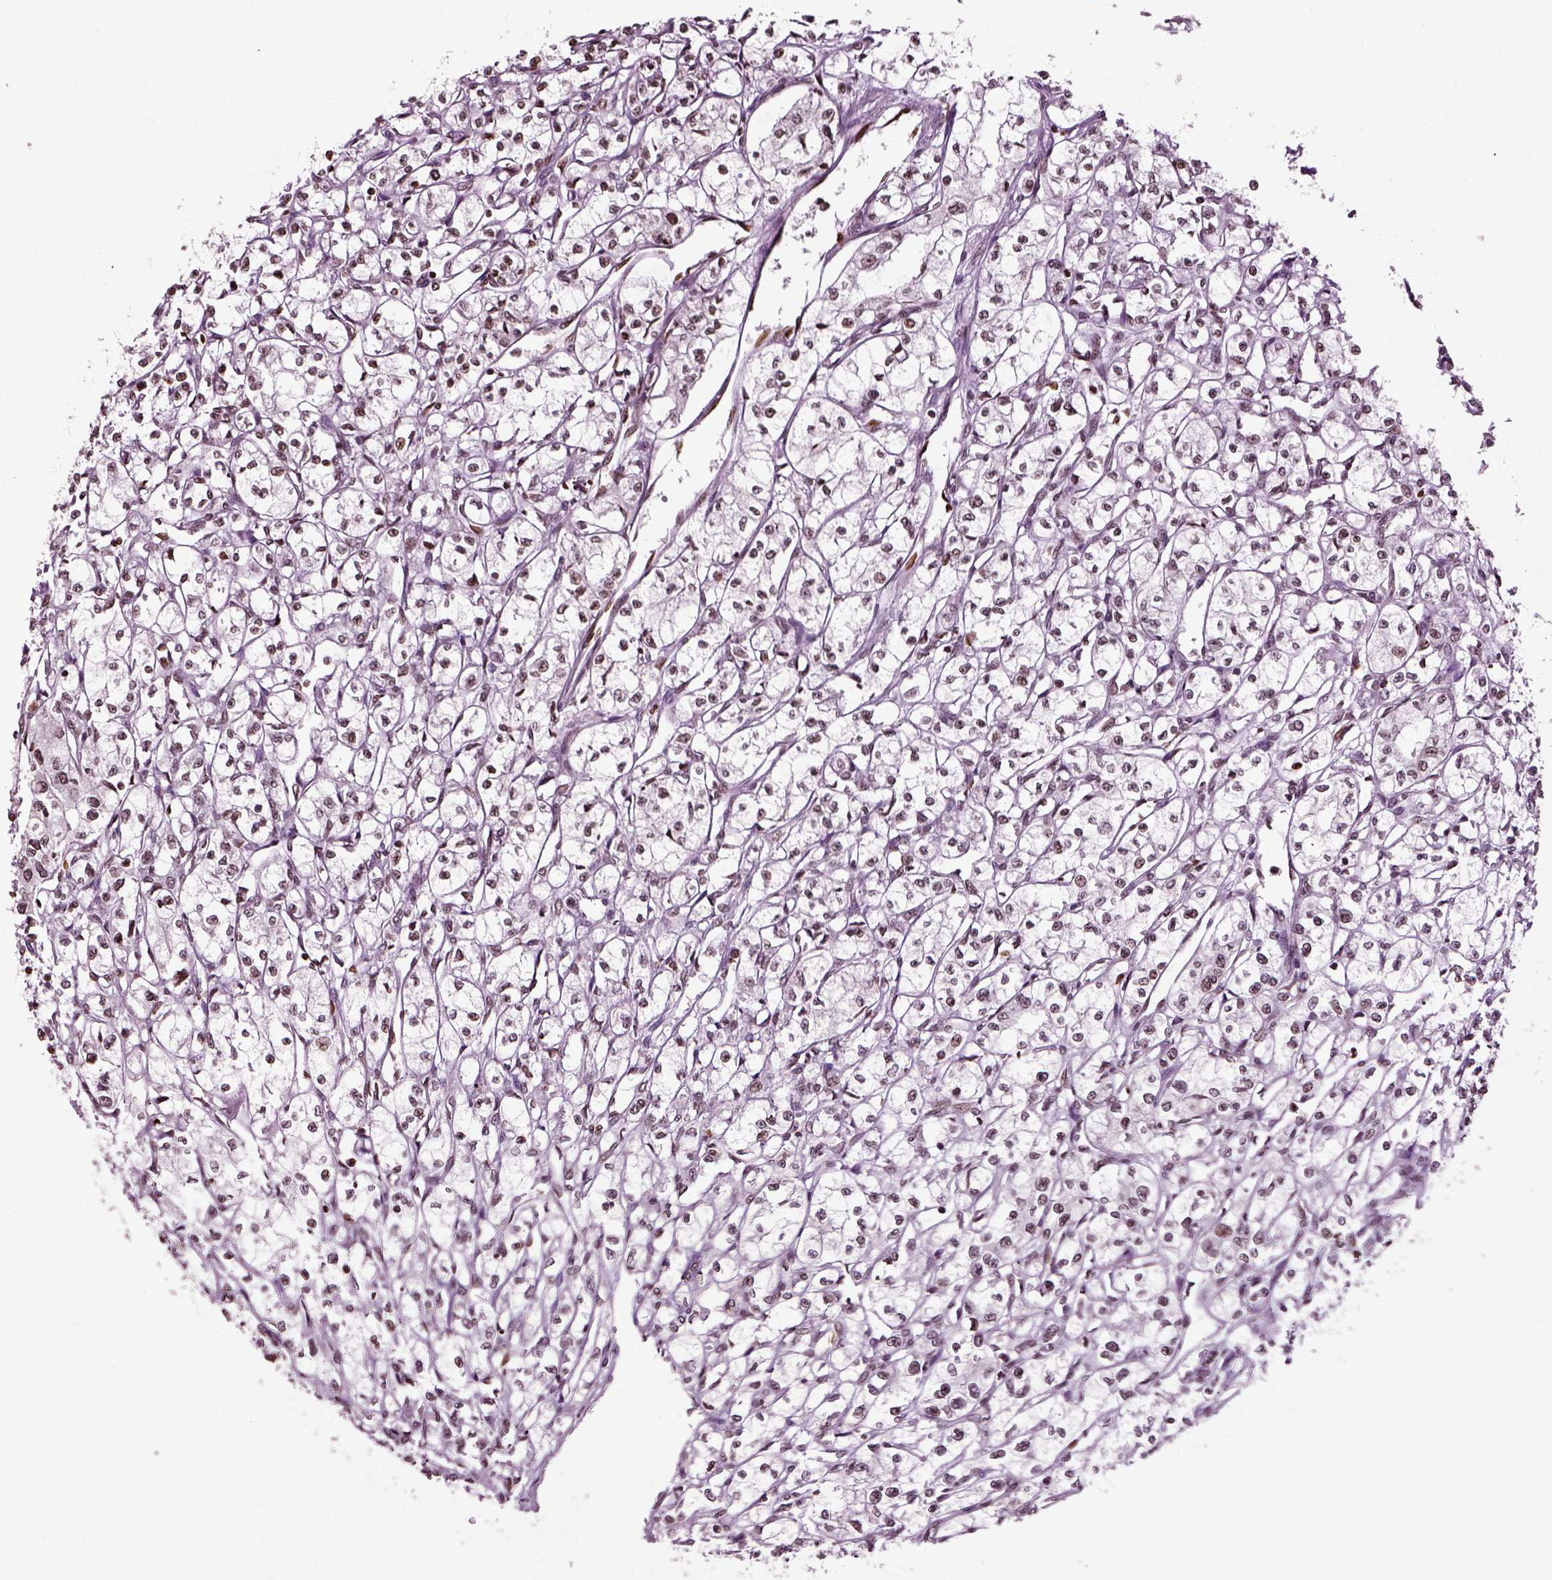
{"staining": {"intensity": "moderate", "quantity": "<25%", "location": "nuclear"}, "tissue": "renal cancer", "cell_type": "Tumor cells", "image_type": "cancer", "snomed": [{"axis": "morphology", "description": "Adenocarcinoma, NOS"}, {"axis": "topography", "description": "Kidney"}], "caption": "Protein staining exhibits moderate nuclear positivity in about <25% of tumor cells in renal cancer (adenocarcinoma).", "gene": "HEYL", "patient": {"sex": "male", "age": 56}}